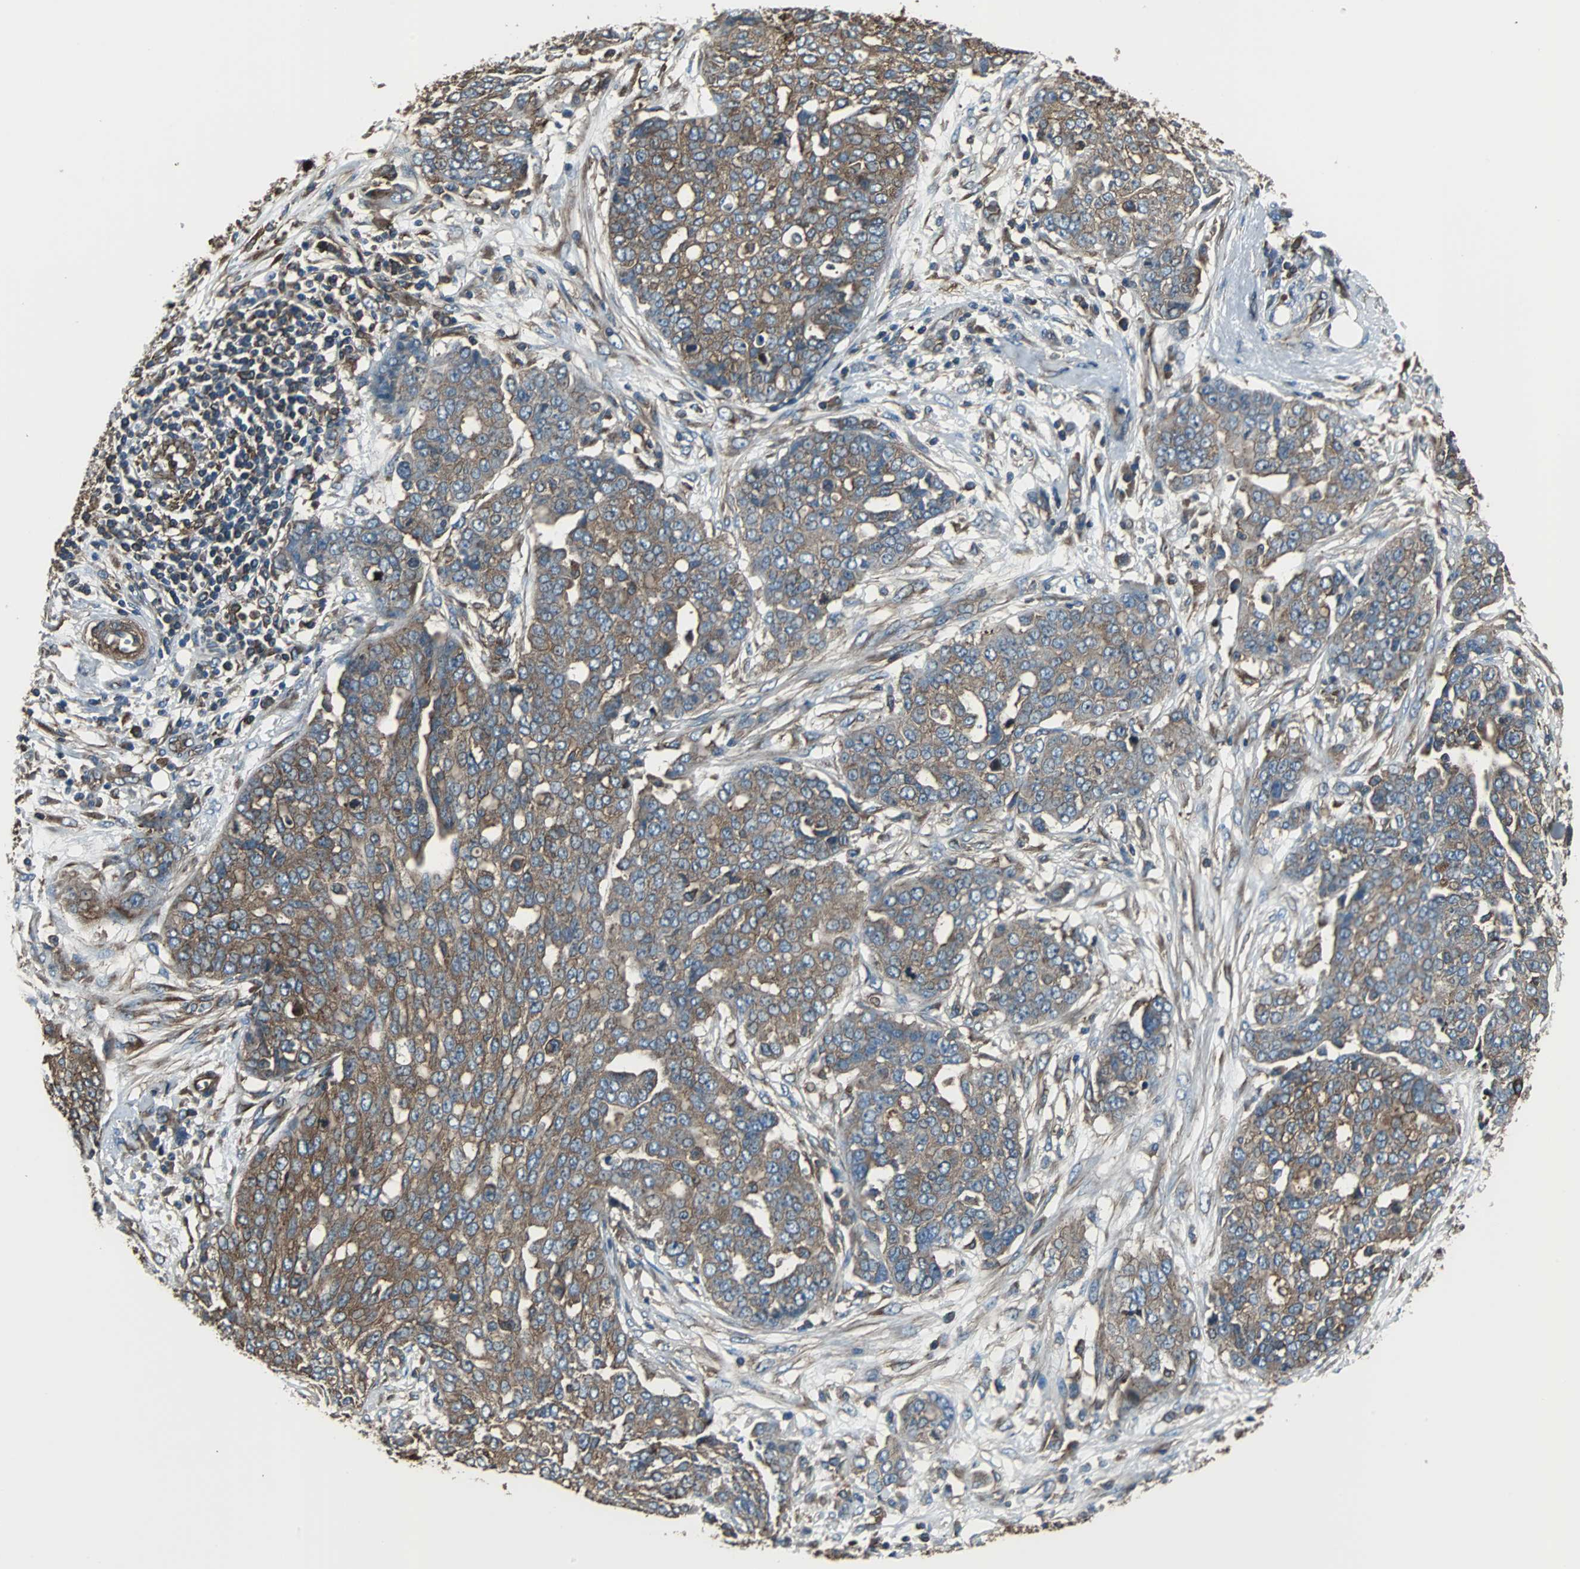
{"staining": {"intensity": "moderate", "quantity": ">75%", "location": "cytoplasmic/membranous"}, "tissue": "ovarian cancer", "cell_type": "Tumor cells", "image_type": "cancer", "snomed": [{"axis": "morphology", "description": "Cystadenocarcinoma, serous, NOS"}, {"axis": "topography", "description": "Soft tissue"}, {"axis": "topography", "description": "Ovary"}], "caption": "About >75% of tumor cells in human serous cystadenocarcinoma (ovarian) display moderate cytoplasmic/membranous protein staining as visualized by brown immunohistochemical staining.", "gene": "ACTN1", "patient": {"sex": "female", "age": 57}}